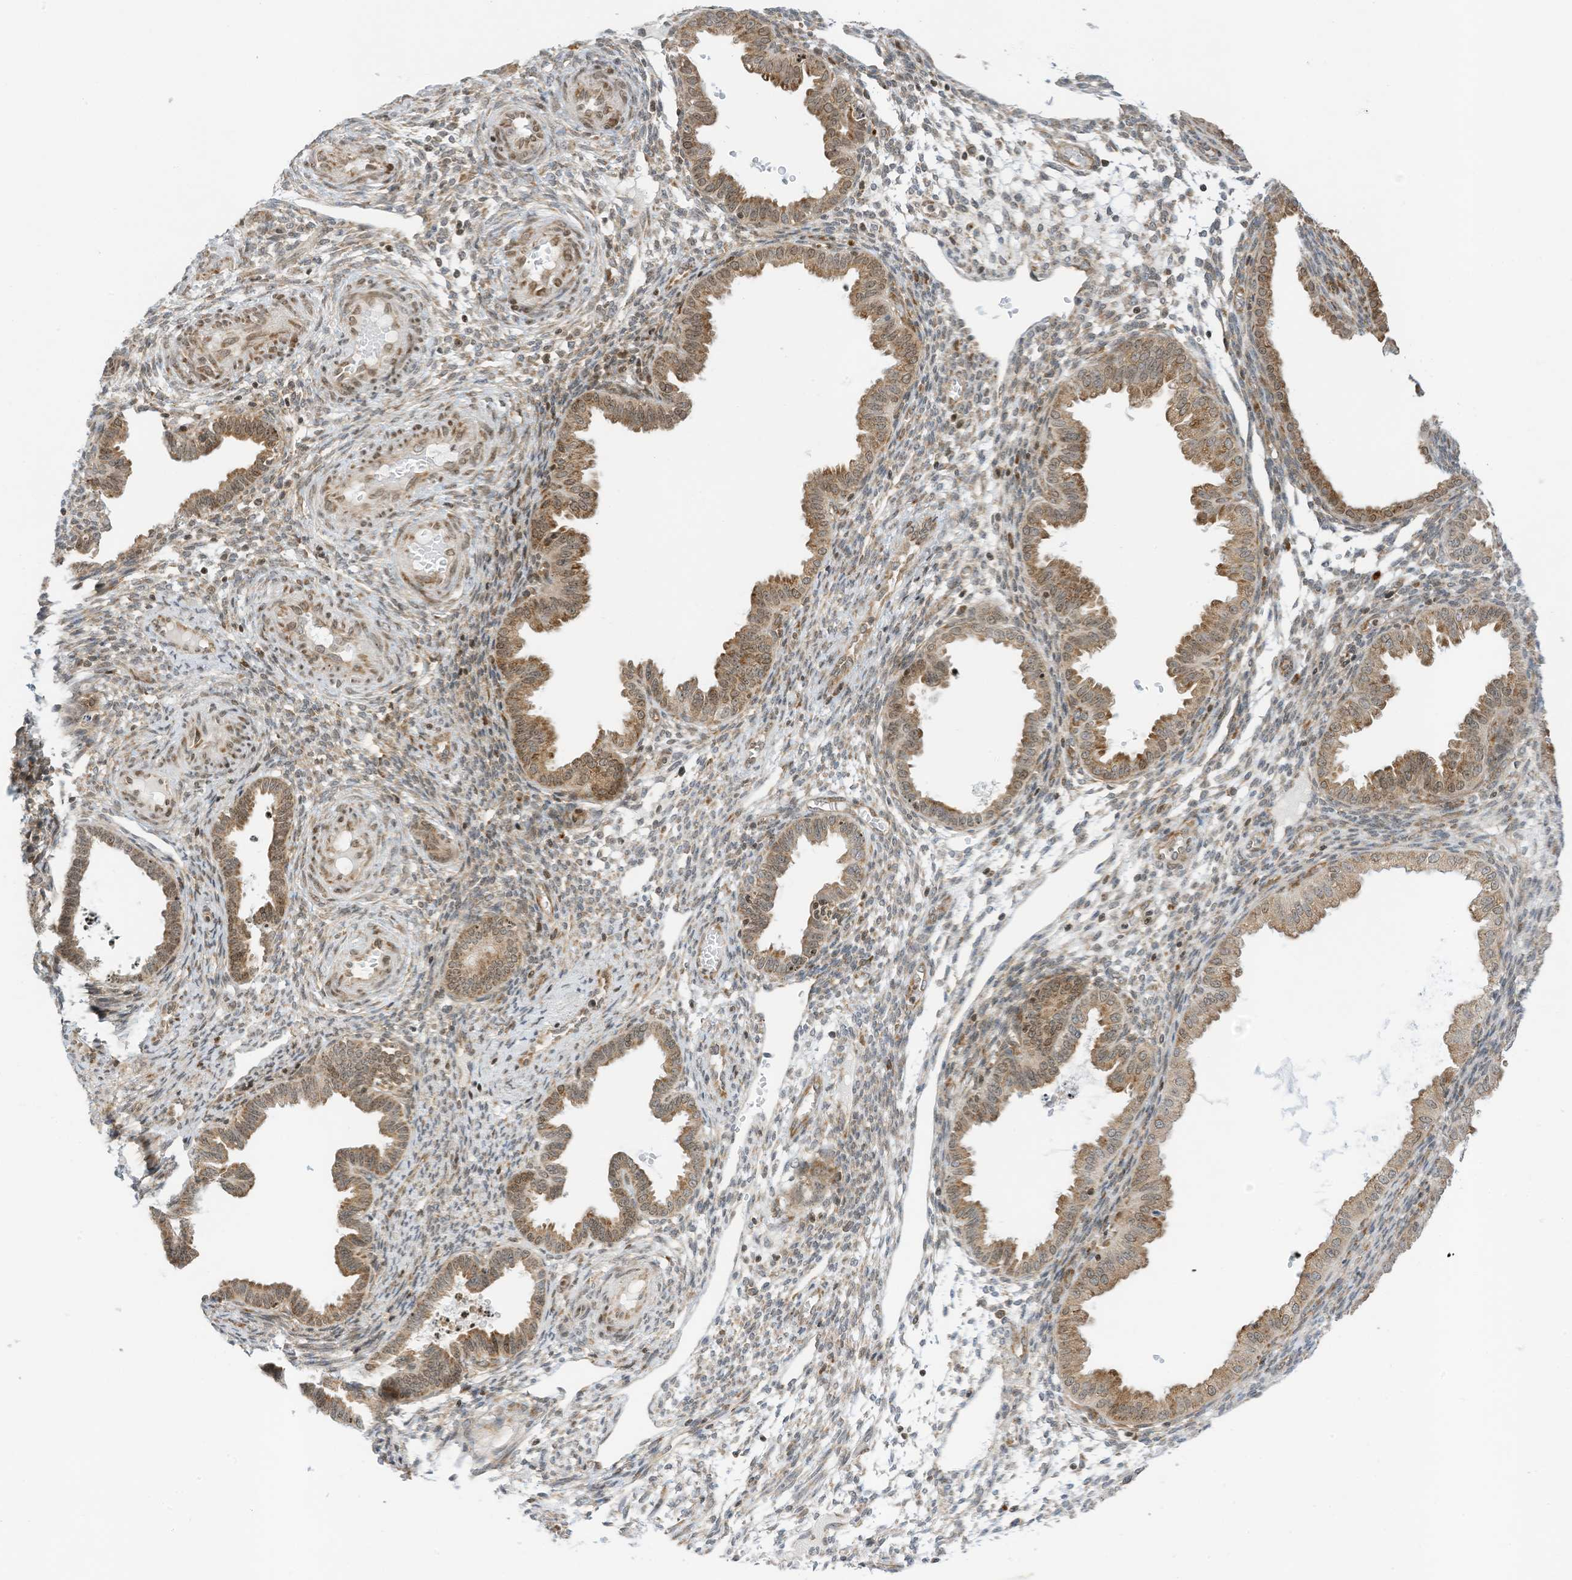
{"staining": {"intensity": "moderate", "quantity": "25%-75%", "location": "cytoplasmic/membranous"}, "tissue": "endometrium", "cell_type": "Cells in endometrial stroma", "image_type": "normal", "snomed": [{"axis": "morphology", "description": "Normal tissue, NOS"}, {"axis": "topography", "description": "Endometrium"}], "caption": "DAB (3,3'-diaminobenzidine) immunohistochemical staining of benign human endometrium demonstrates moderate cytoplasmic/membranous protein staining in approximately 25%-75% of cells in endometrial stroma.", "gene": "EDF1", "patient": {"sex": "female", "age": 33}}